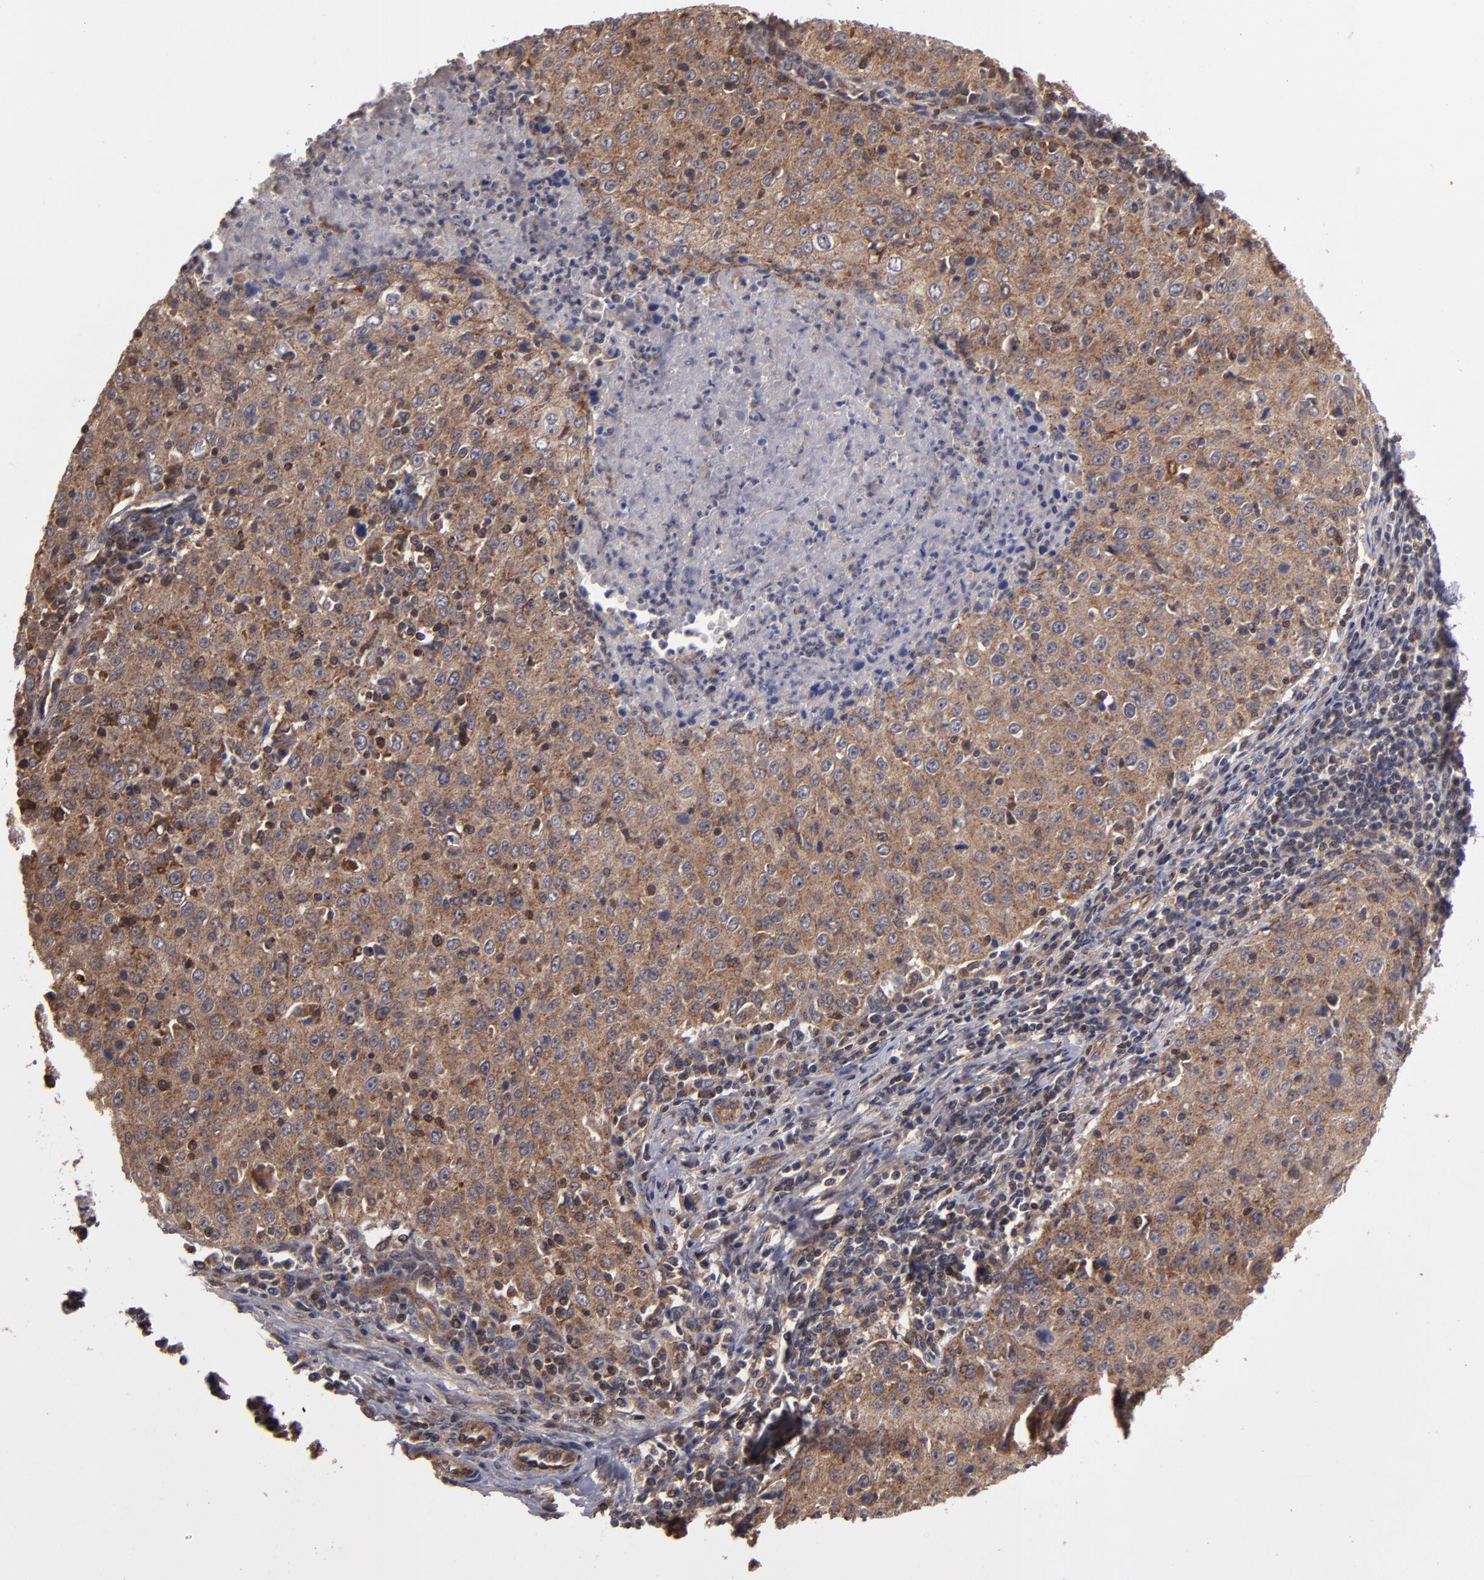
{"staining": {"intensity": "moderate", "quantity": ">75%", "location": "cytoplasmic/membranous"}, "tissue": "cervical cancer", "cell_type": "Tumor cells", "image_type": "cancer", "snomed": [{"axis": "morphology", "description": "Squamous cell carcinoma, NOS"}, {"axis": "topography", "description": "Cervix"}], "caption": "Cervical cancer (squamous cell carcinoma) stained for a protein (brown) displays moderate cytoplasmic/membranous positive staining in about >75% of tumor cells.", "gene": "RPS6KA6", "patient": {"sex": "female", "age": 27}}